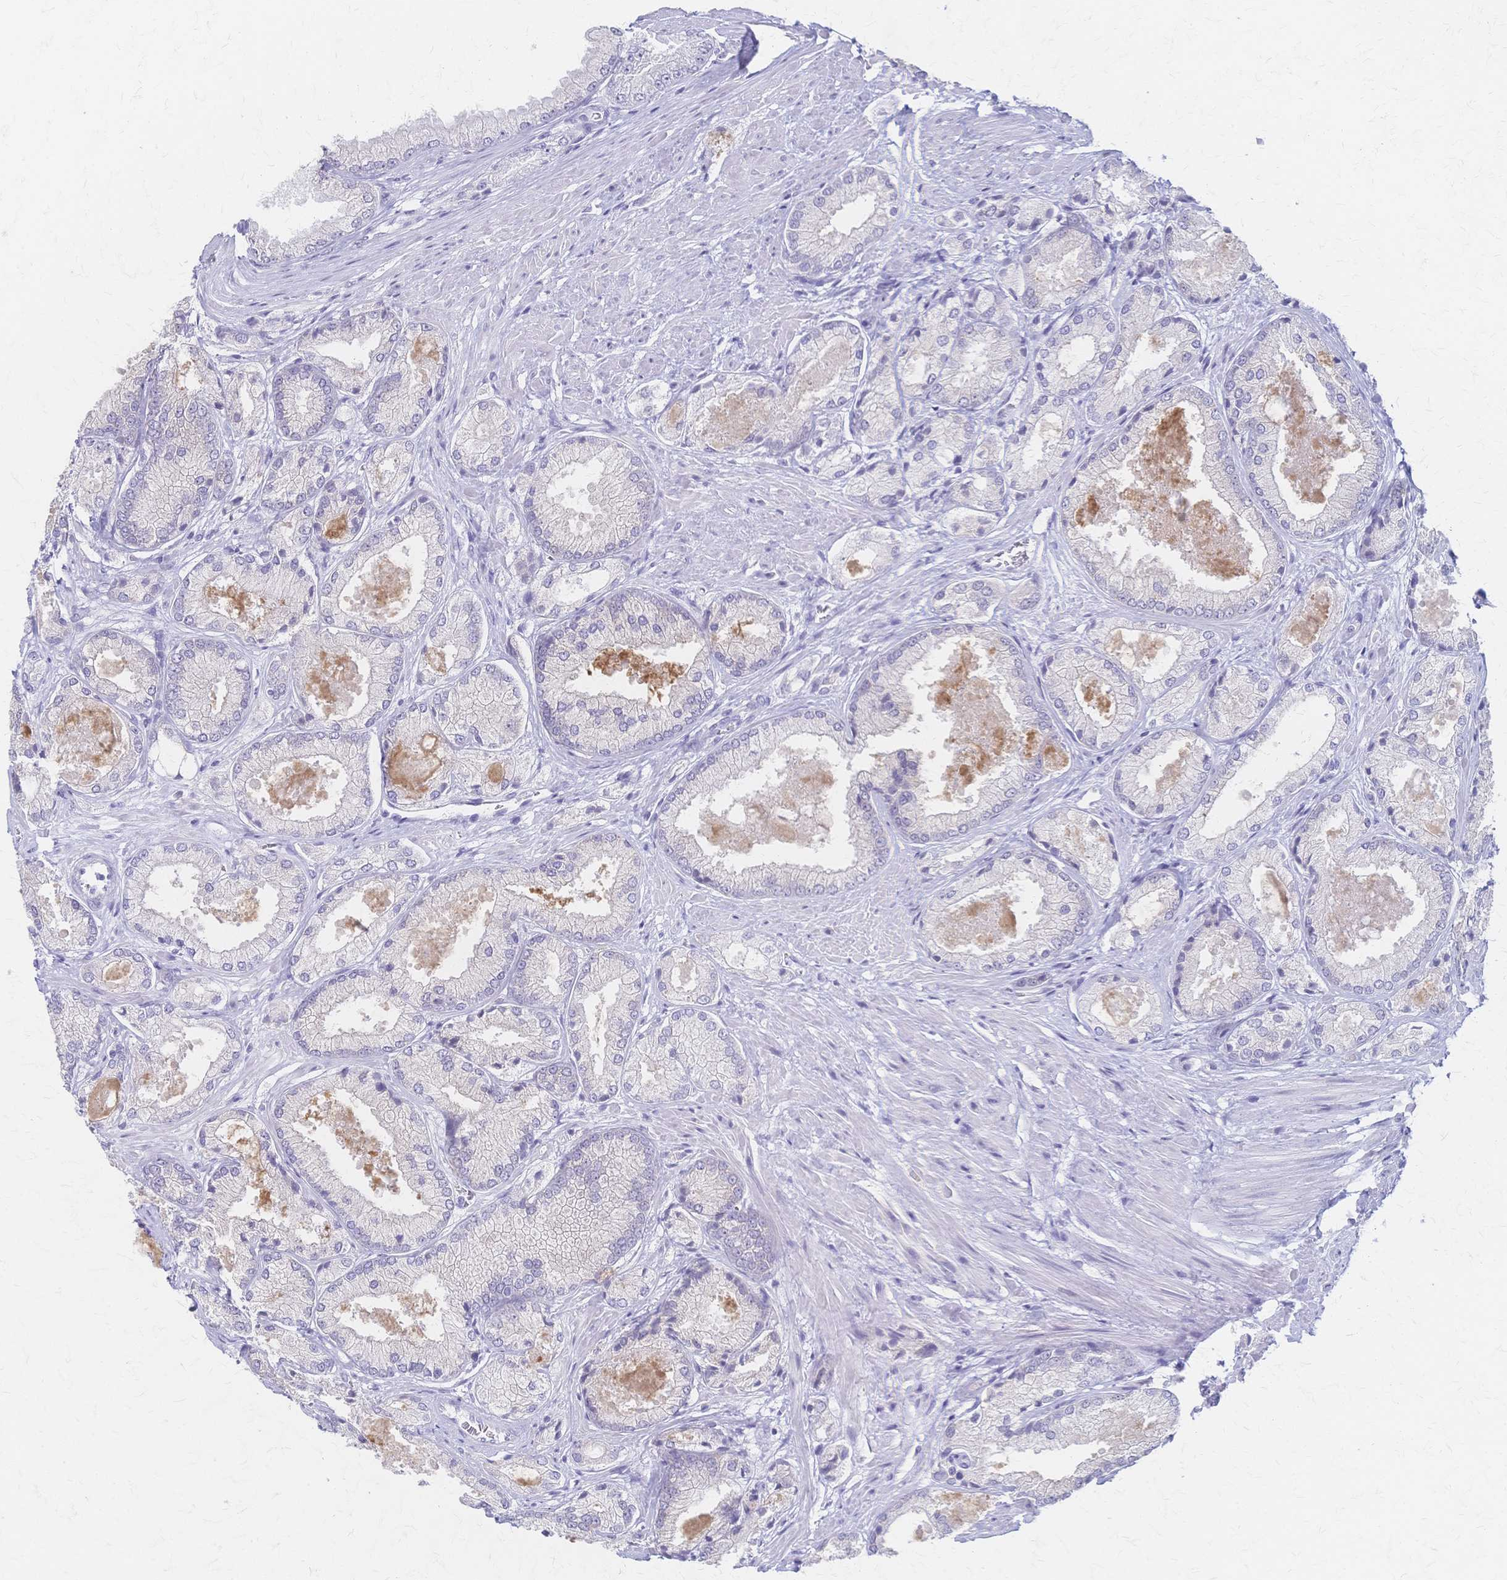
{"staining": {"intensity": "negative", "quantity": "none", "location": "none"}, "tissue": "prostate cancer", "cell_type": "Tumor cells", "image_type": "cancer", "snomed": [{"axis": "morphology", "description": "Adenocarcinoma, High grade"}, {"axis": "topography", "description": "Prostate"}], "caption": "An immunohistochemistry image of prostate cancer (adenocarcinoma (high-grade)) is shown. There is no staining in tumor cells of prostate cancer (adenocarcinoma (high-grade)).", "gene": "CYB5A", "patient": {"sex": "male", "age": 68}}